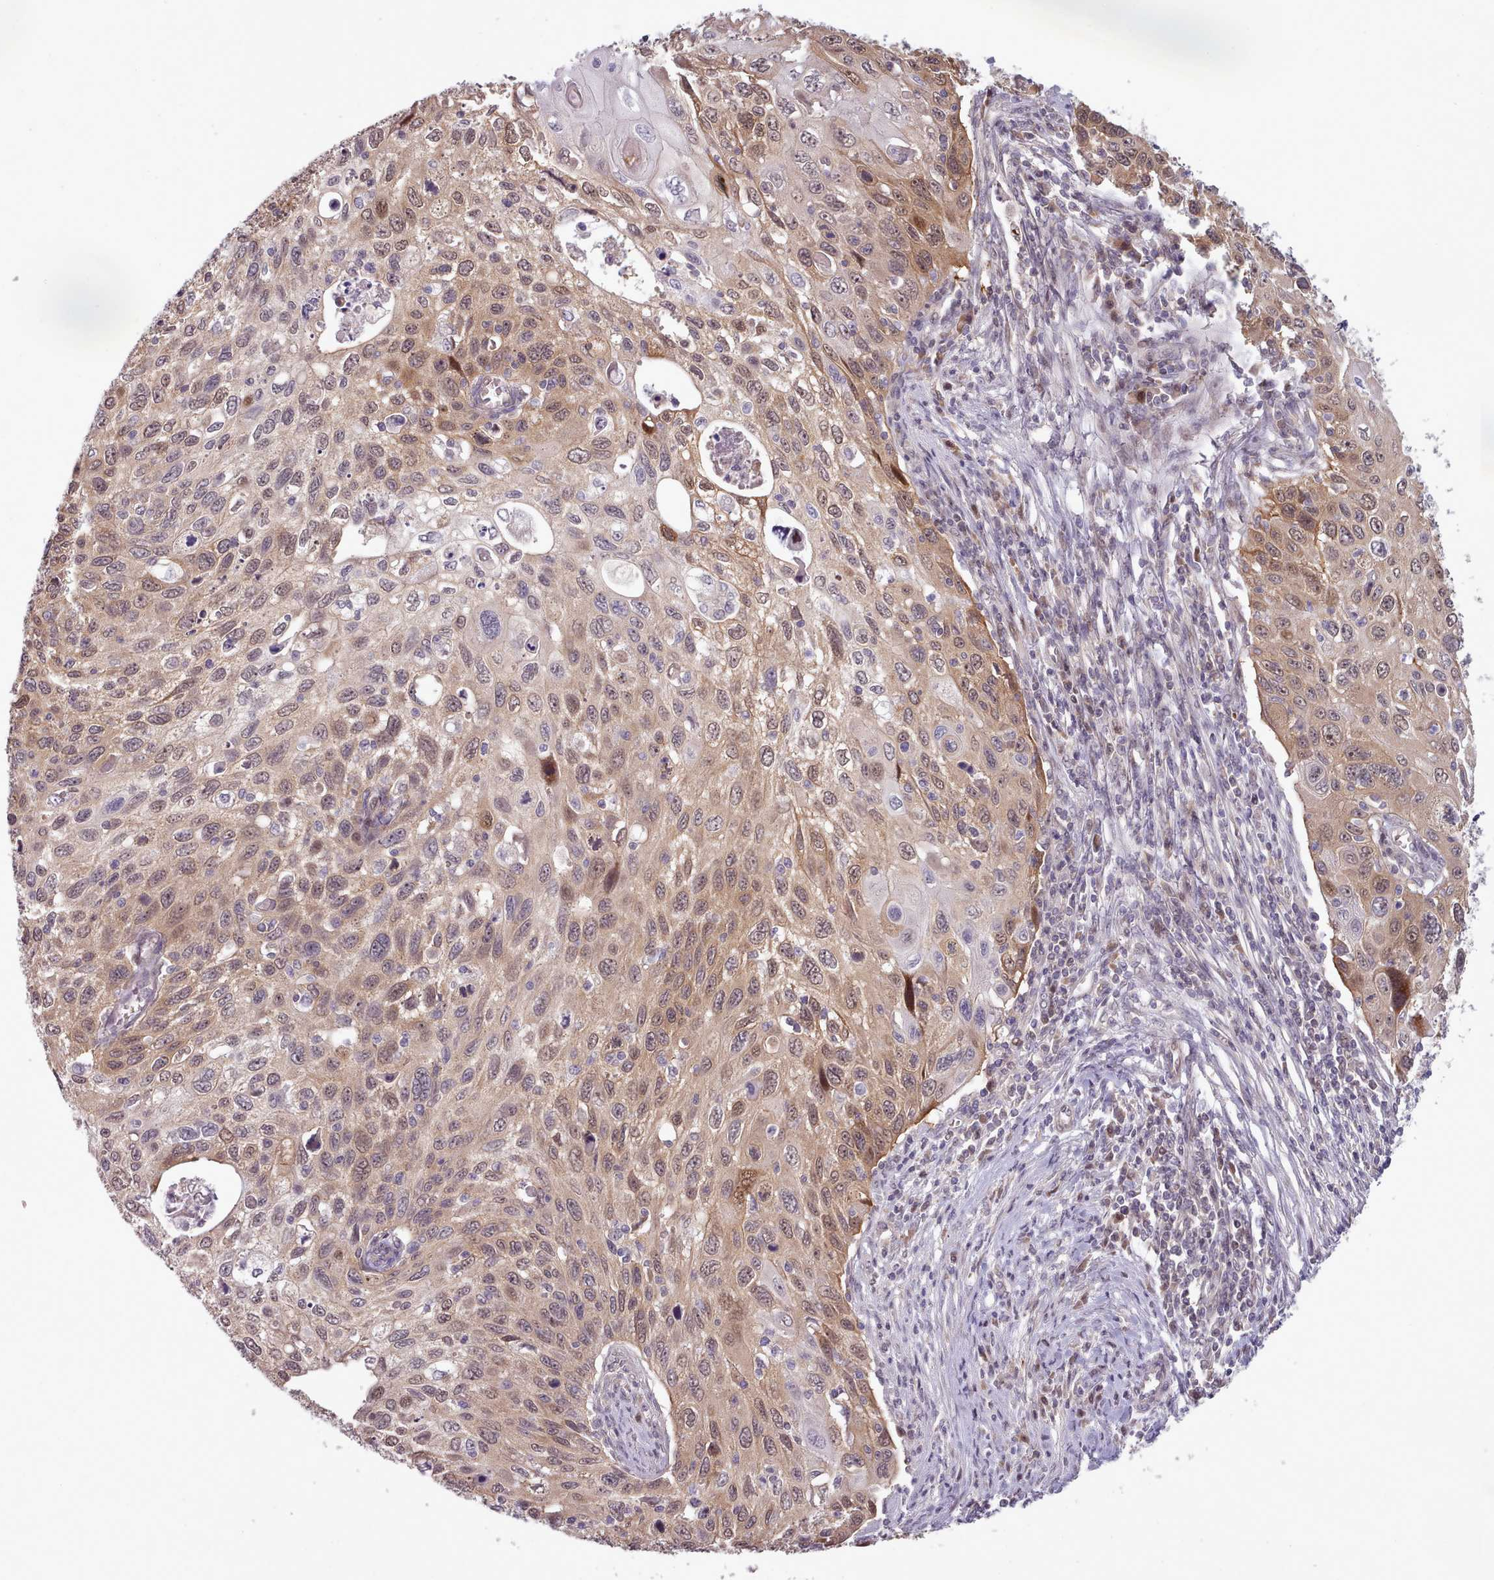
{"staining": {"intensity": "moderate", "quantity": "25%-75%", "location": "cytoplasmic/membranous,nuclear"}, "tissue": "cervical cancer", "cell_type": "Tumor cells", "image_type": "cancer", "snomed": [{"axis": "morphology", "description": "Squamous cell carcinoma, NOS"}, {"axis": "topography", "description": "Cervix"}], "caption": "An immunohistochemistry micrograph of neoplastic tissue is shown. Protein staining in brown highlights moderate cytoplasmic/membranous and nuclear positivity in squamous cell carcinoma (cervical) within tumor cells. Using DAB (brown) and hematoxylin (blue) stains, captured at high magnification using brightfield microscopy.", "gene": "CLNS1A", "patient": {"sex": "female", "age": 70}}